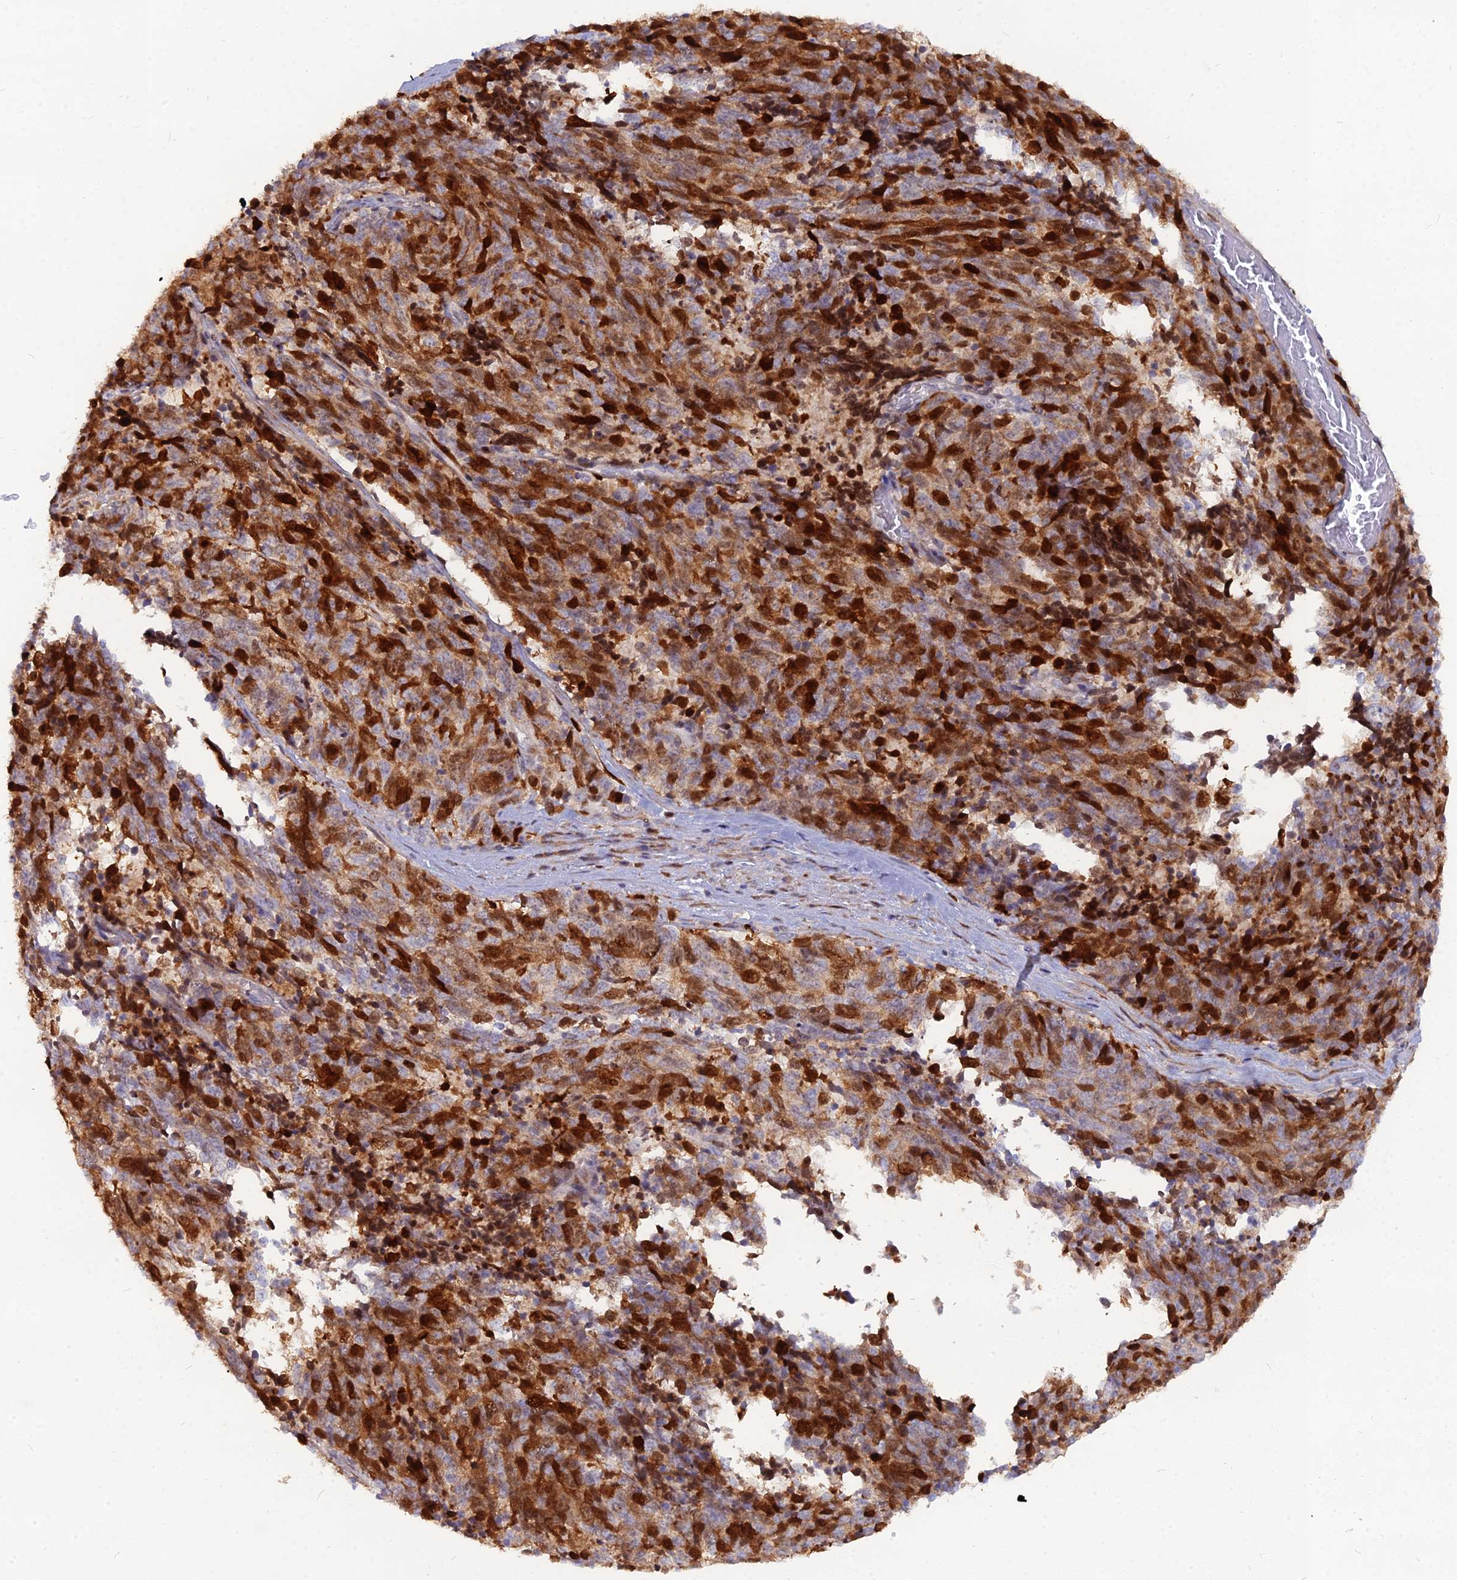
{"staining": {"intensity": "moderate", "quantity": ">75%", "location": "cytoplasmic/membranous,nuclear"}, "tissue": "cervical cancer", "cell_type": "Tumor cells", "image_type": "cancer", "snomed": [{"axis": "morphology", "description": "Squamous cell carcinoma, NOS"}, {"axis": "topography", "description": "Cervix"}], "caption": "Cervical cancer (squamous cell carcinoma) stained for a protein demonstrates moderate cytoplasmic/membranous and nuclear positivity in tumor cells. (DAB IHC, brown staining for protein, blue staining for nuclei).", "gene": "NUSAP1", "patient": {"sex": "female", "age": 29}}